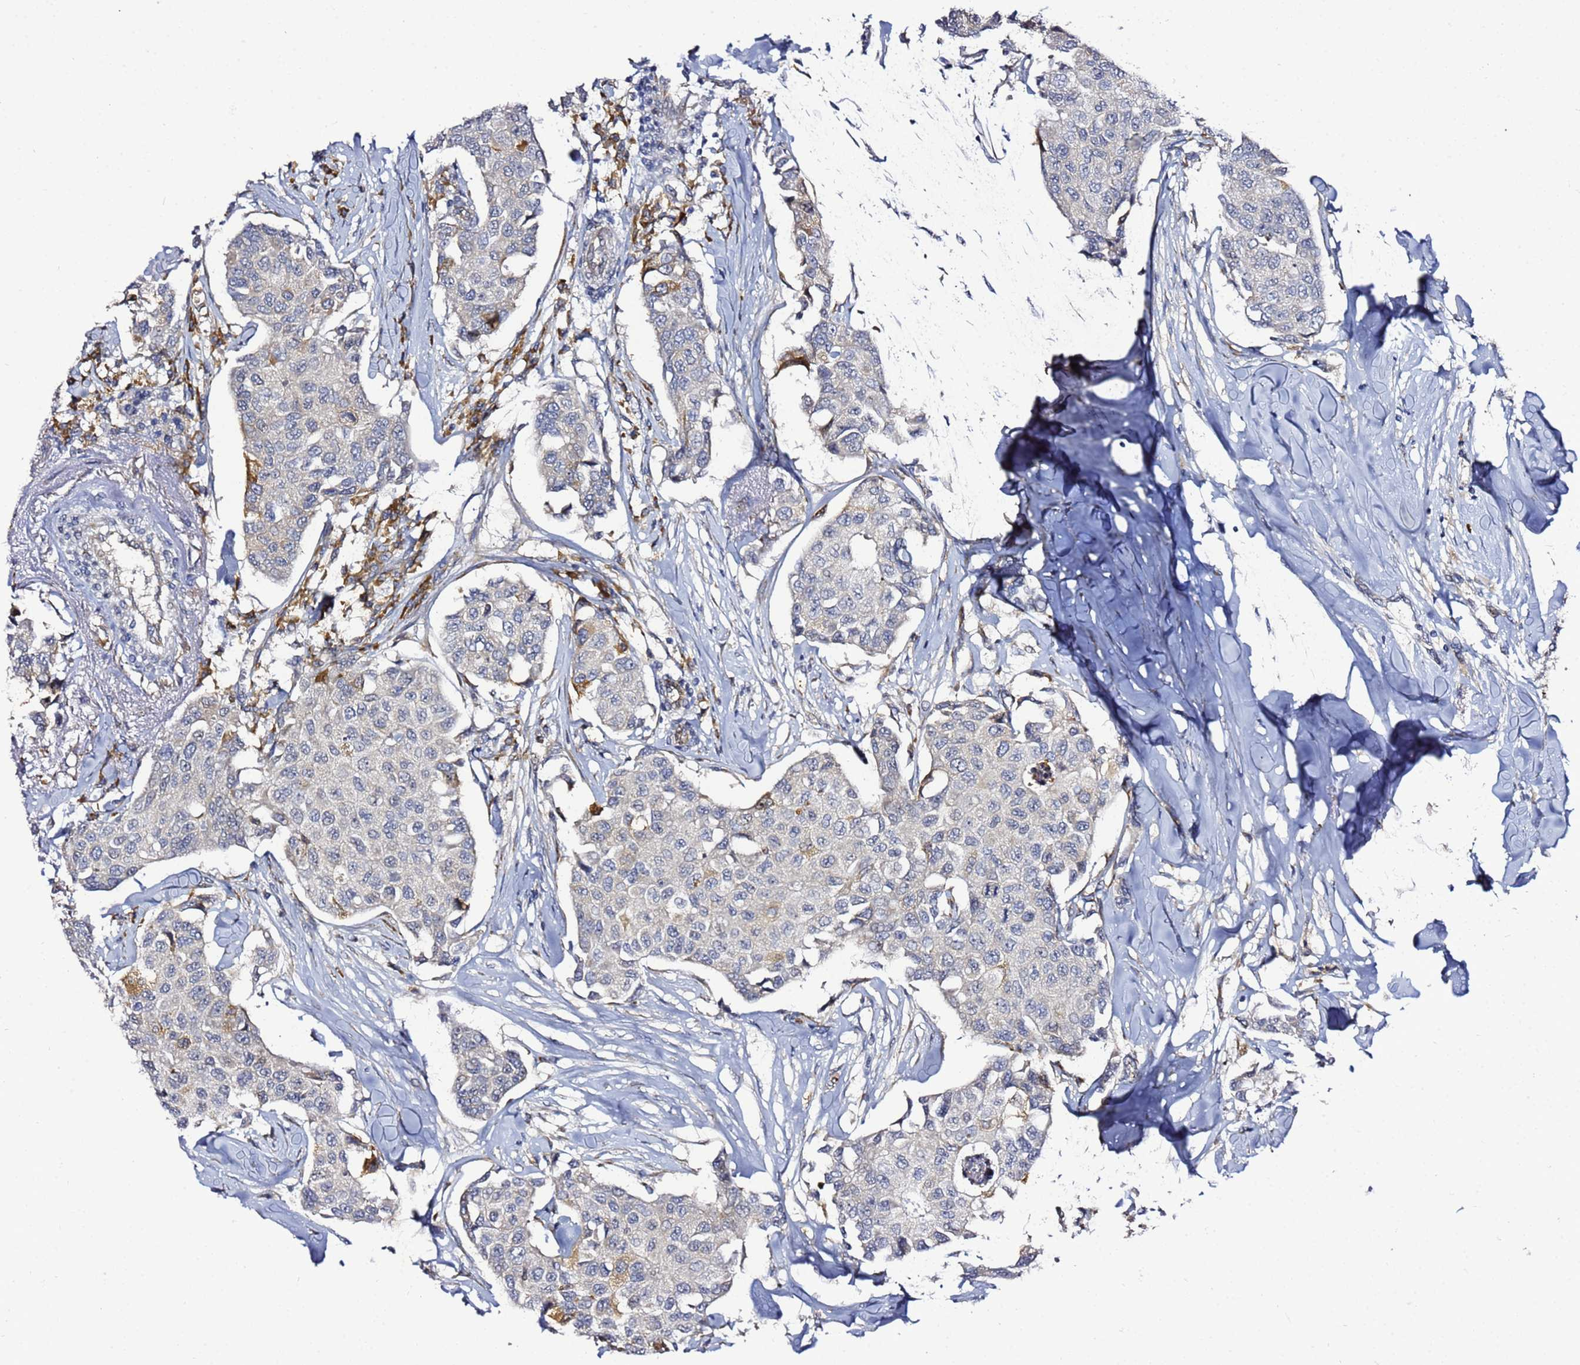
{"staining": {"intensity": "negative", "quantity": "none", "location": "none"}, "tissue": "breast cancer", "cell_type": "Tumor cells", "image_type": "cancer", "snomed": [{"axis": "morphology", "description": "Duct carcinoma"}, {"axis": "topography", "description": "Breast"}], "caption": "Breast infiltrating ductal carcinoma was stained to show a protein in brown. There is no significant staining in tumor cells.", "gene": "NOL8", "patient": {"sex": "female", "age": 80}}